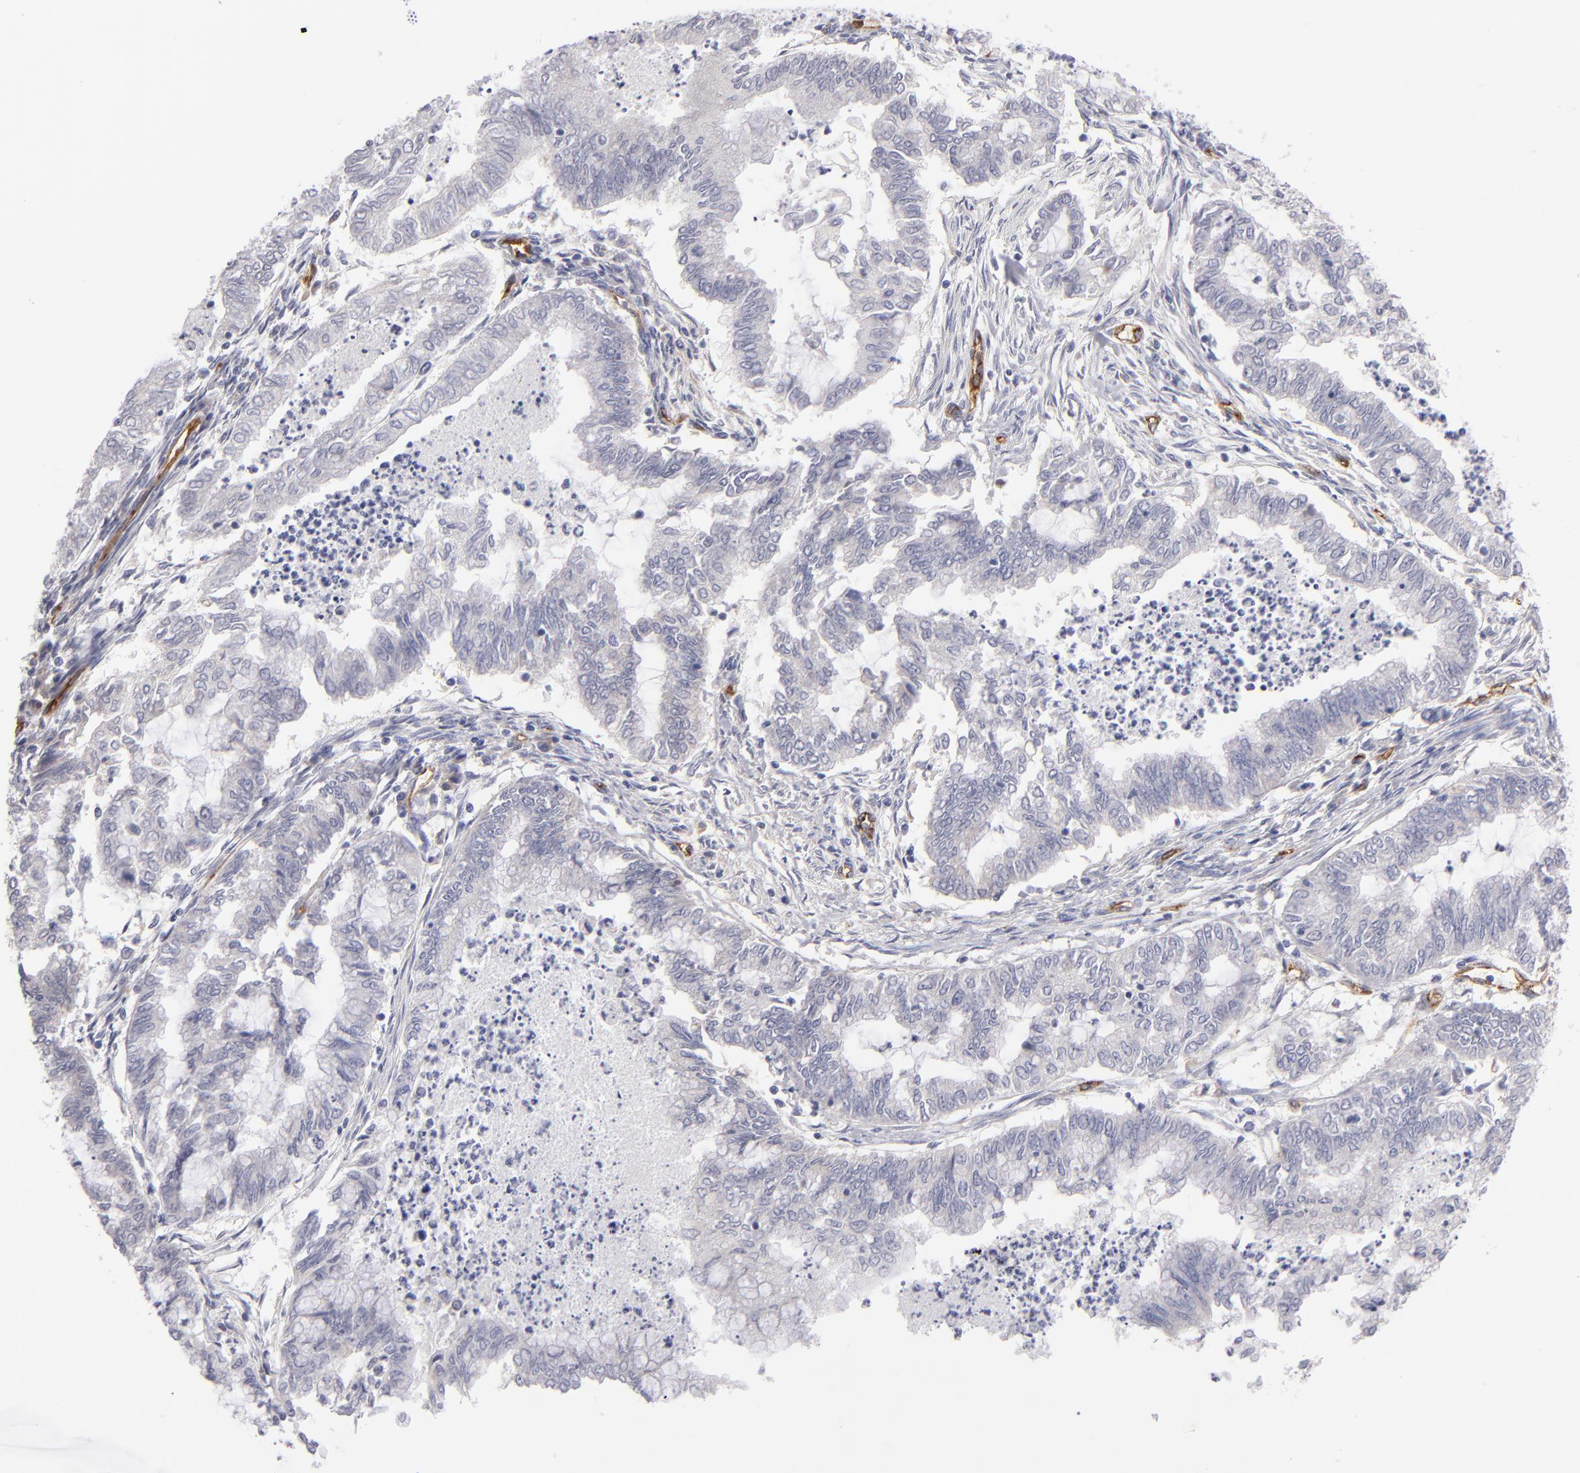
{"staining": {"intensity": "negative", "quantity": "none", "location": "none"}, "tissue": "endometrial cancer", "cell_type": "Tumor cells", "image_type": "cancer", "snomed": [{"axis": "morphology", "description": "Adenocarcinoma, NOS"}, {"axis": "topography", "description": "Endometrium"}], "caption": "Micrograph shows no significant protein expression in tumor cells of endometrial cancer (adenocarcinoma). Nuclei are stained in blue.", "gene": "PLVAP", "patient": {"sex": "female", "age": 79}}